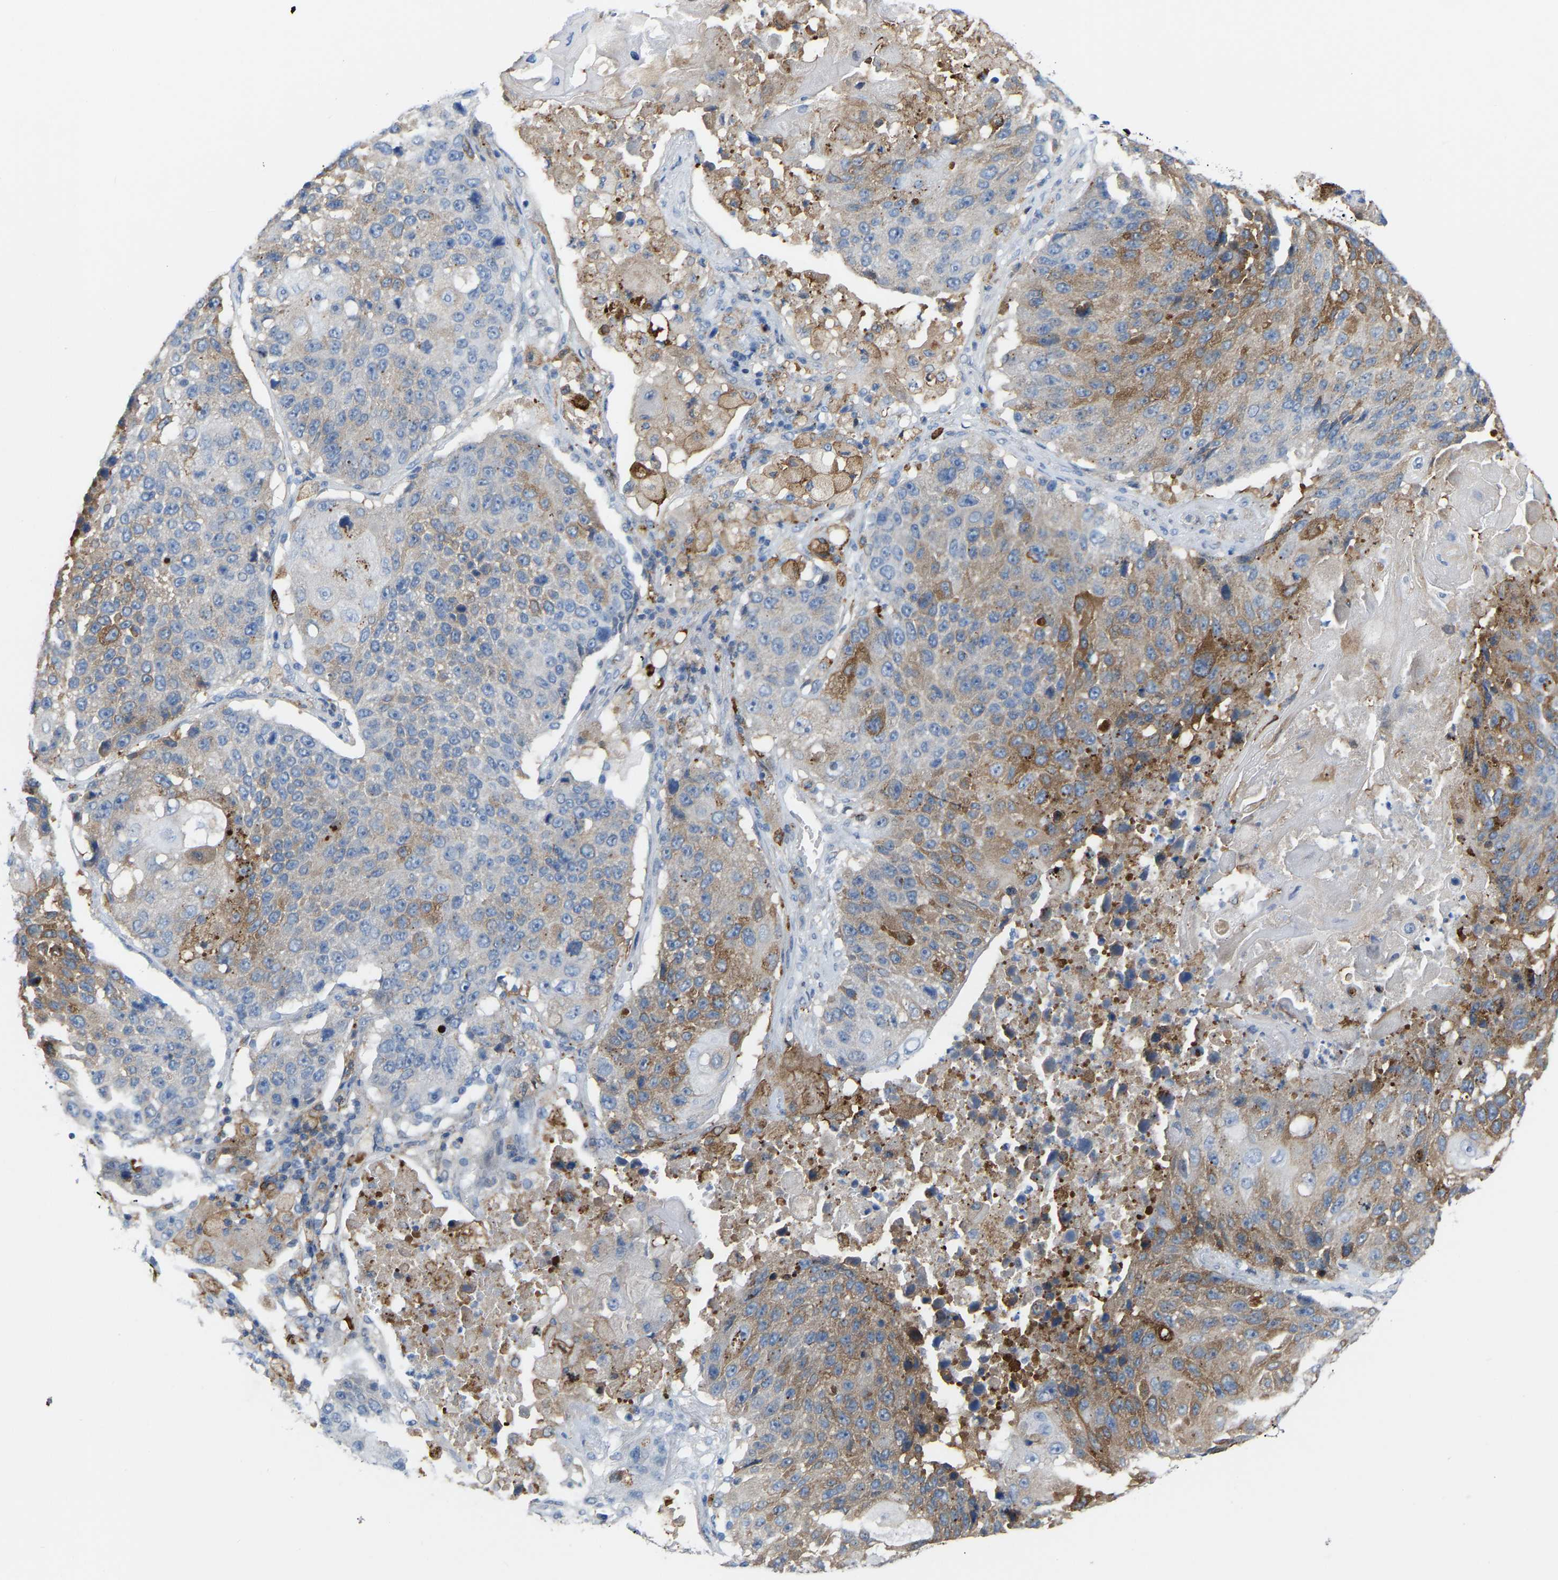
{"staining": {"intensity": "moderate", "quantity": "25%-75%", "location": "cytoplasmic/membranous"}, "tissue": "lung cancer", "cell_type": "Tumor cells", "image_type": "cancer", "snomed": [{"axis": "morphology", "description": "Squamous cell carcinoma, NOS"}, {"axis": "topography", "description": "Lung"}], "caption": "This micrograph shows lung squamous cell carcinoma stained with IHC to label a protein in brown. The cytoplasmic/membranous of tumor cells show moderate positivity for the protein. Nuclei are counter-stained blue.", "gene": "ABTB2", "patient": {"sex": "male", "age": 61}}